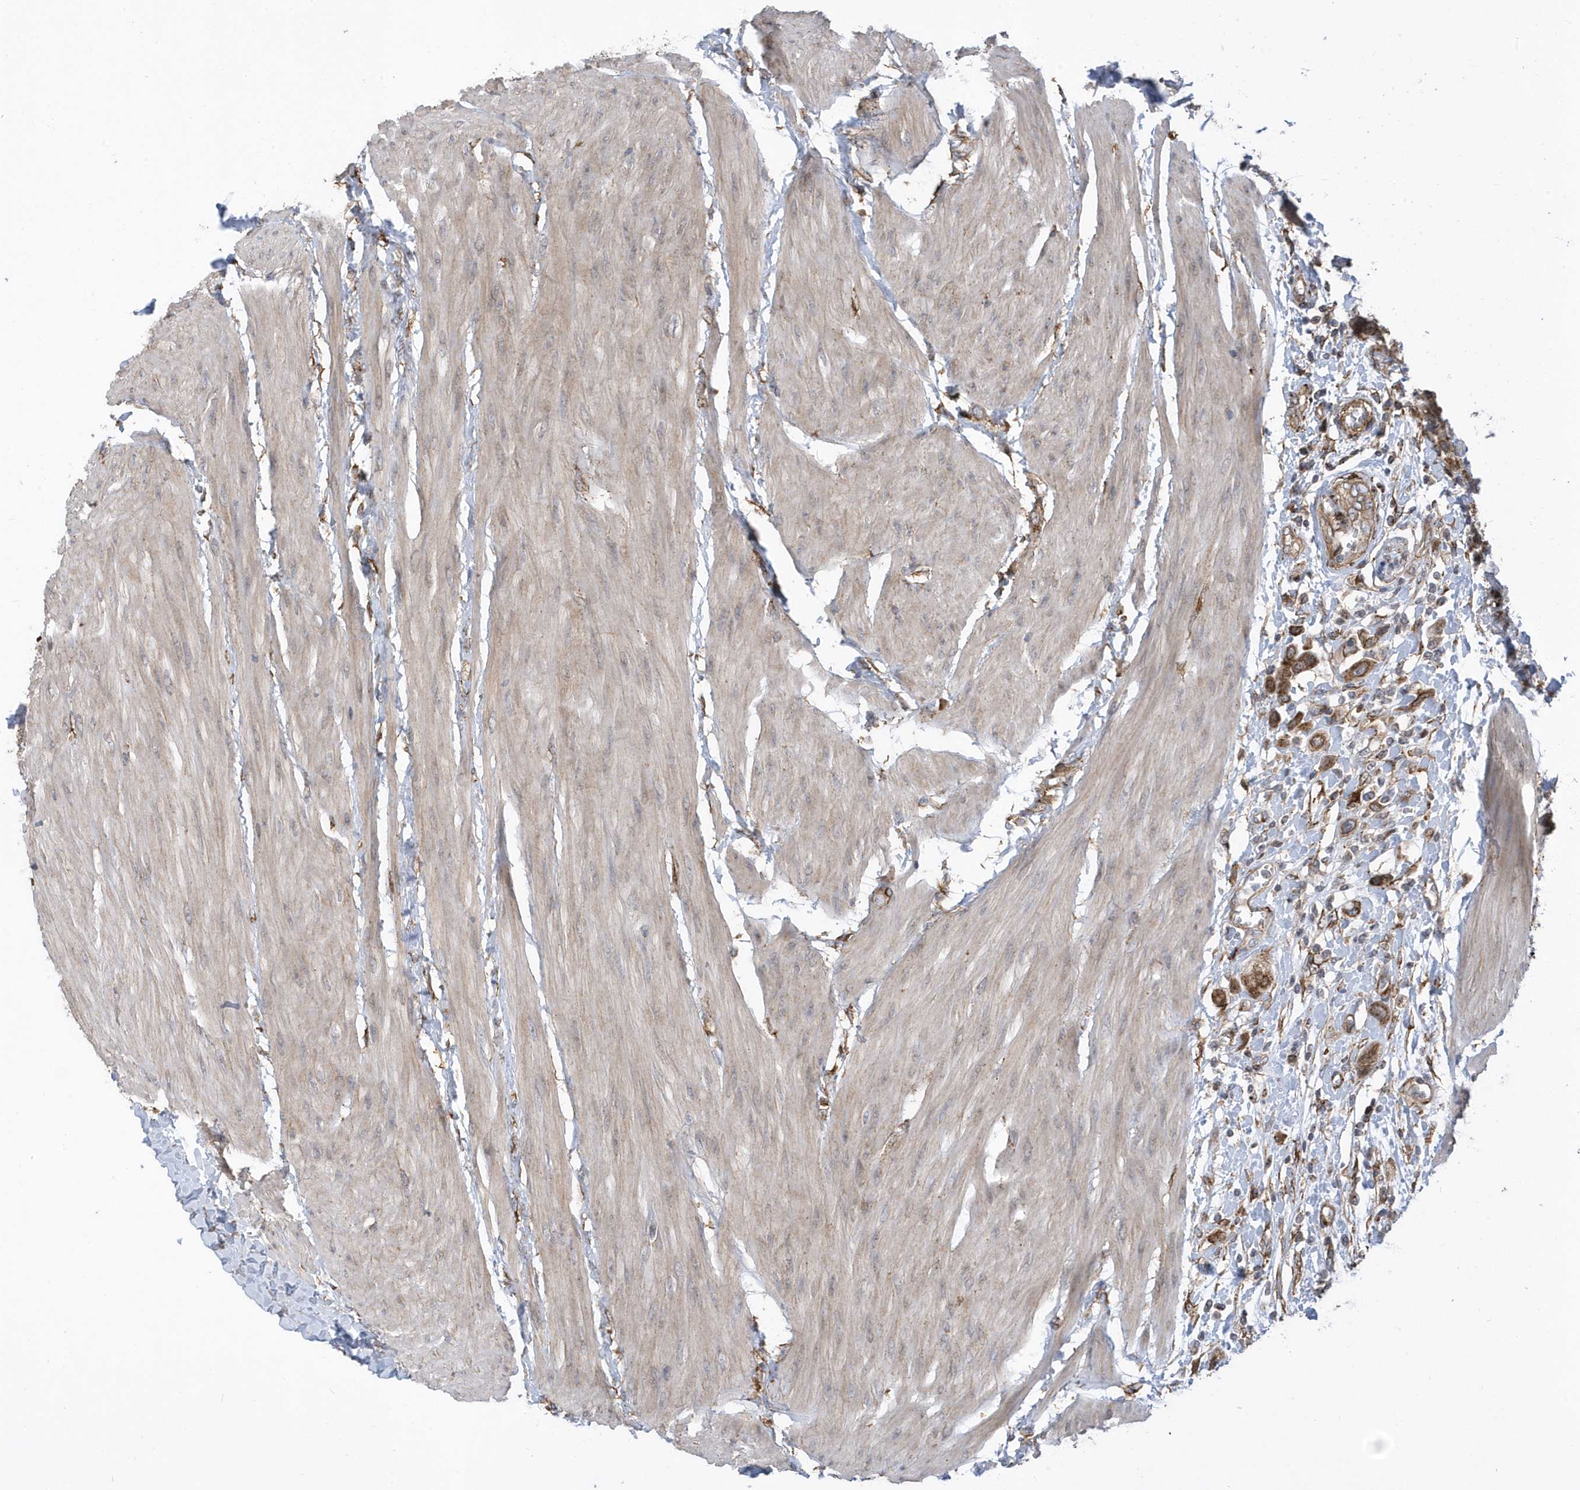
{"staining": {"intensity": "moderate", "quantity": ">75%", "location": "cytoplasmic/membranous,nuclear"}, "tissue": "urothelial cancer", "cell_type": "Tumor cells", "image_type": "cancer", "snomed": [{"axis": "morphology", "description": "Urothelial carcinoma, High grade"}, {"axis": "topography", "description": "Urinary bladder"}], "caption": "Protein staining shows moderate cytoplasmic/membranous and nuclear staining in approximately >75% of tumor cells in urothelial carcinoma (high-grade). (DAB = brown stain, brightfield microscopy at high magnification).", "gene": "HRH4", "patient": {"sex": "male", "age": 50}}